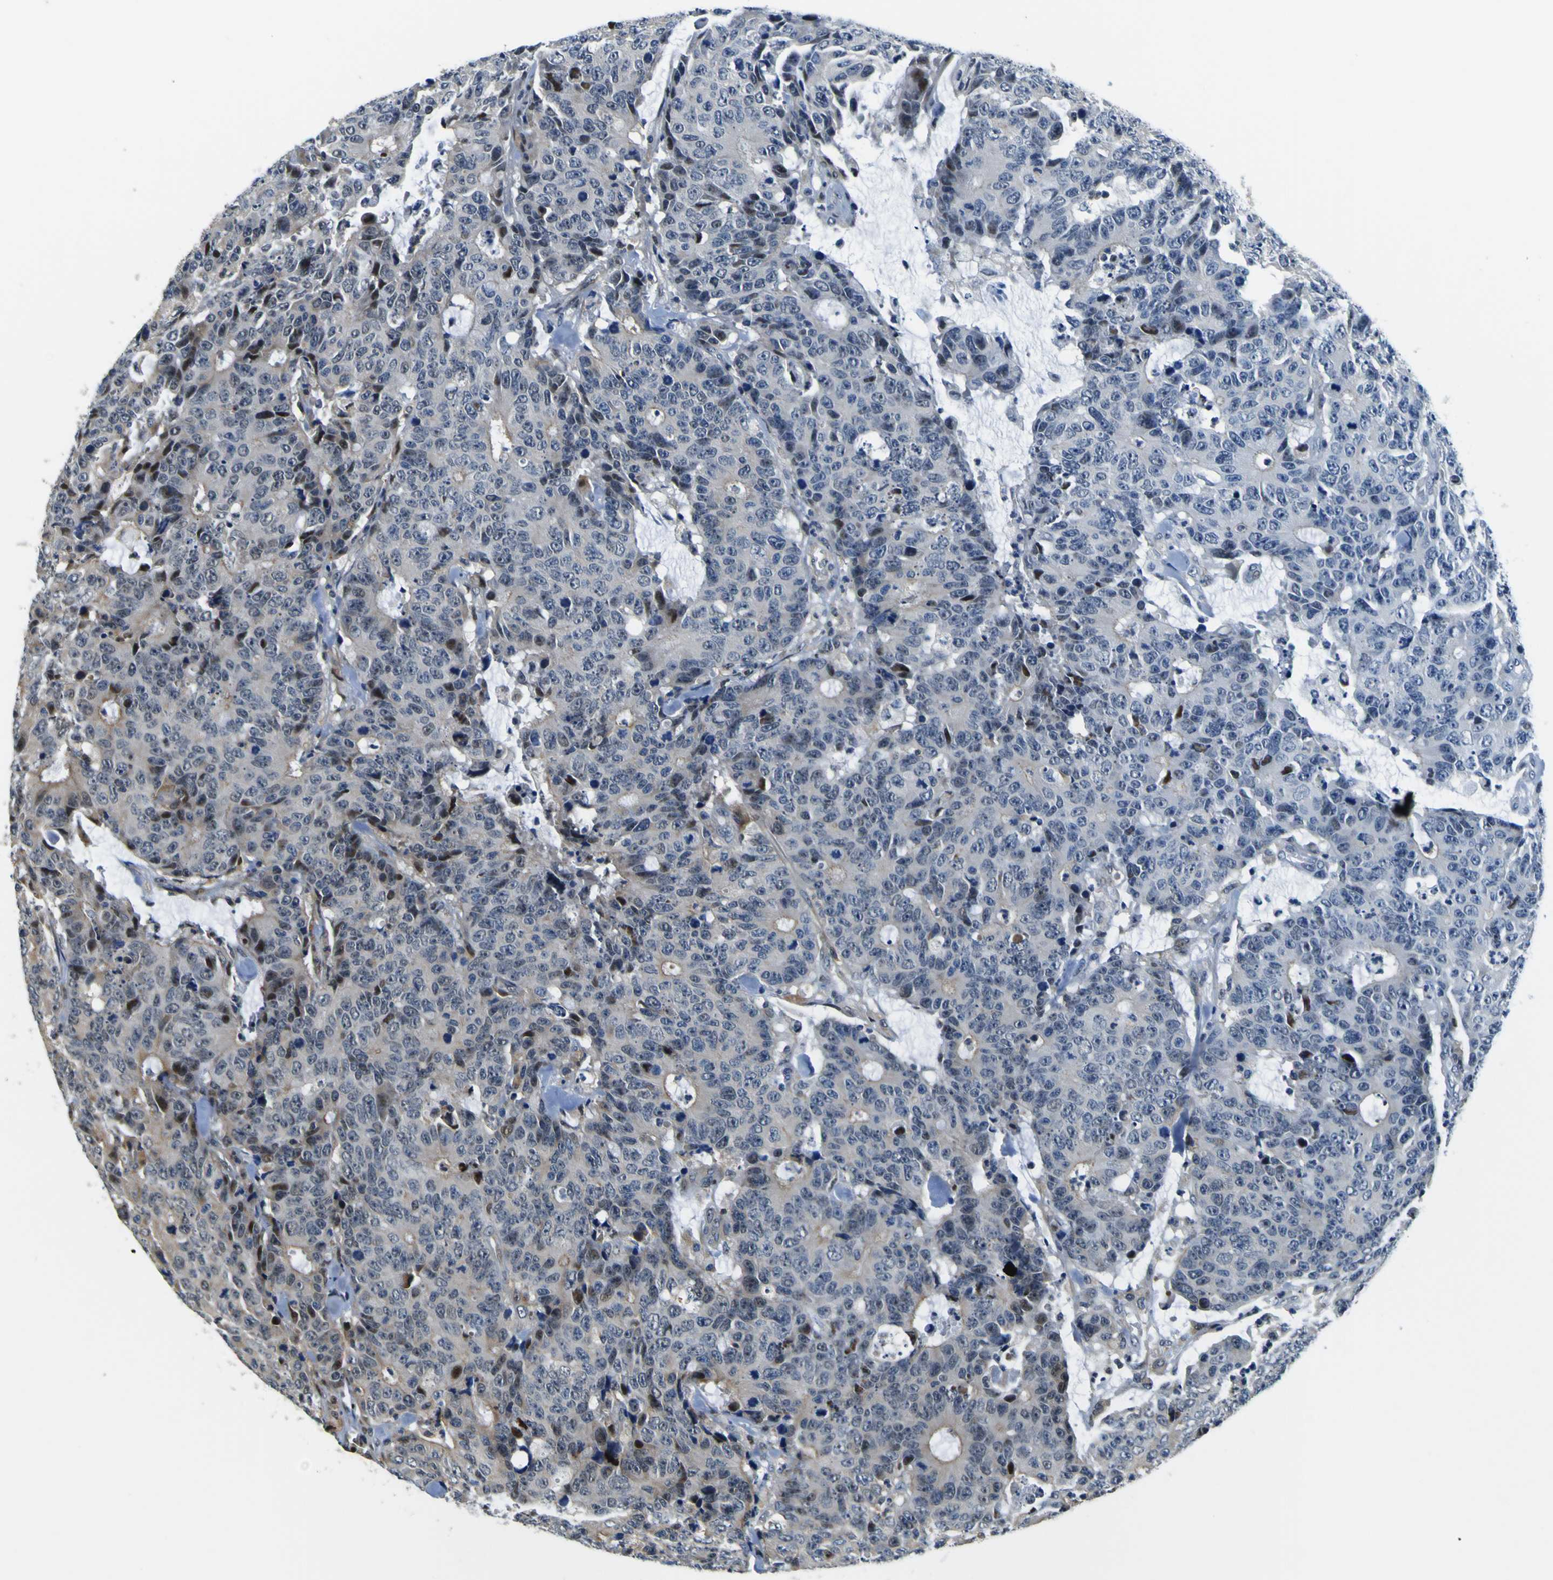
{"staining": {"intensity": "moderate", "quantity": "25%-75%", "location": "cytoplasmic/membranous"}, "tissue": "colorectal cancer", "cell_type": "Tumor cells", "image_type": "cancer", "snomed": [{"axis": "morphology", "description": "Adenocarcinoma, NOS"}, {"axis": "topography", "description": "Colon"}], "caption": "Moderate cytoplasmic/membranous positivity is present in about 25%-75% of tumor cells in colorectal adenocarcinoma.", "gene": "LRP4", "patient": {"sex": "female", "age": 86}}